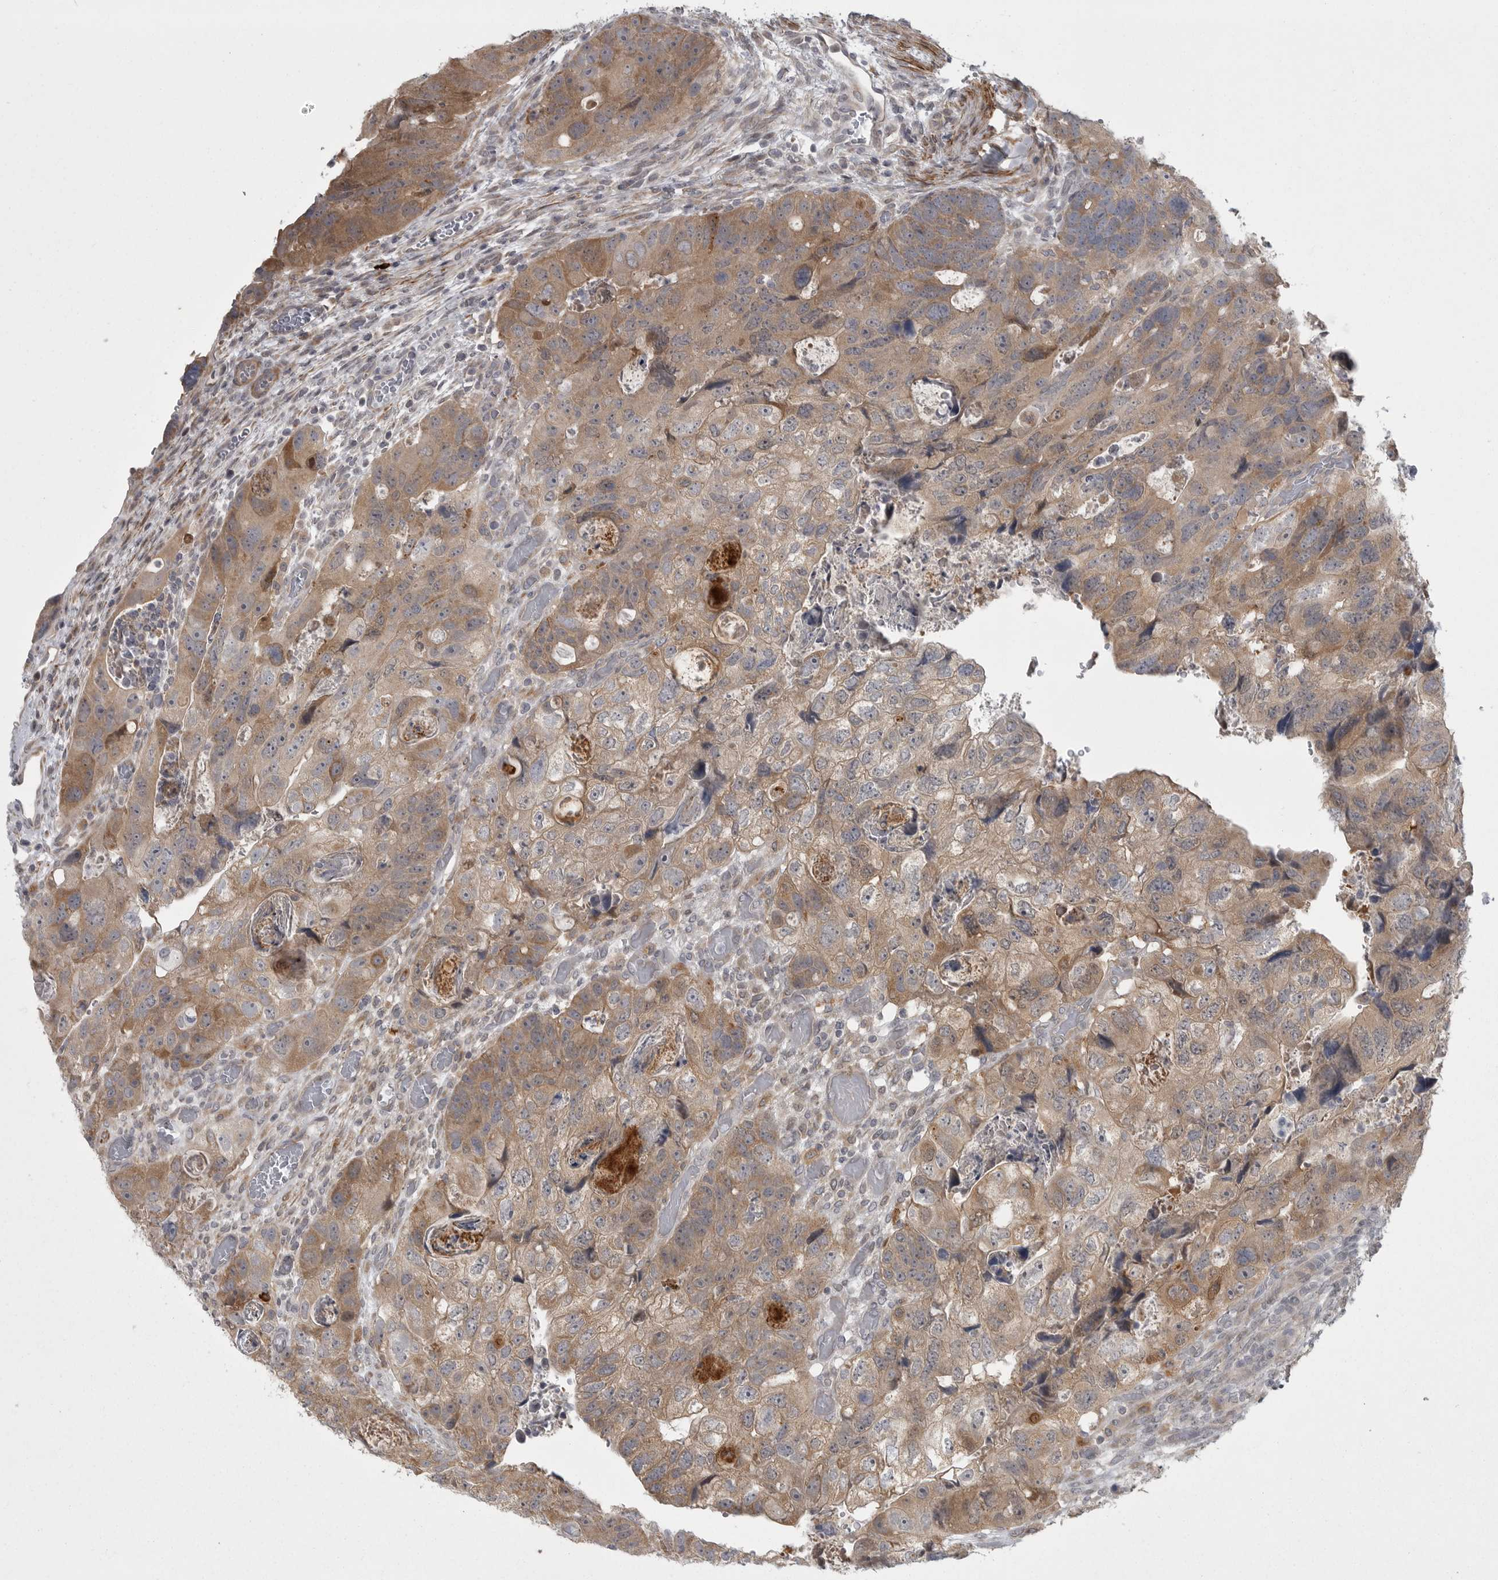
{"staining": {"intensity": "moderate", "quantity": ">75%", "location": "cytoplasmic/membranous"}, "tissue": "colorectal cancer", "cell_type": "Tumor cells", "image_type": "cancer", "snomed": [{"axis": "morphology", "description": "Adenocarcinoma, NOS"}, {"axis": "topography", "description": "Rectum"}], "caption": "The immunohistochemical stain labels moderate cytoplasmic/membranous expression in tumor cells of colorectal adenocarcinoma tissue.", "gene": "PPP1R9A", "patient": {"sex": "male", "age": 59}}